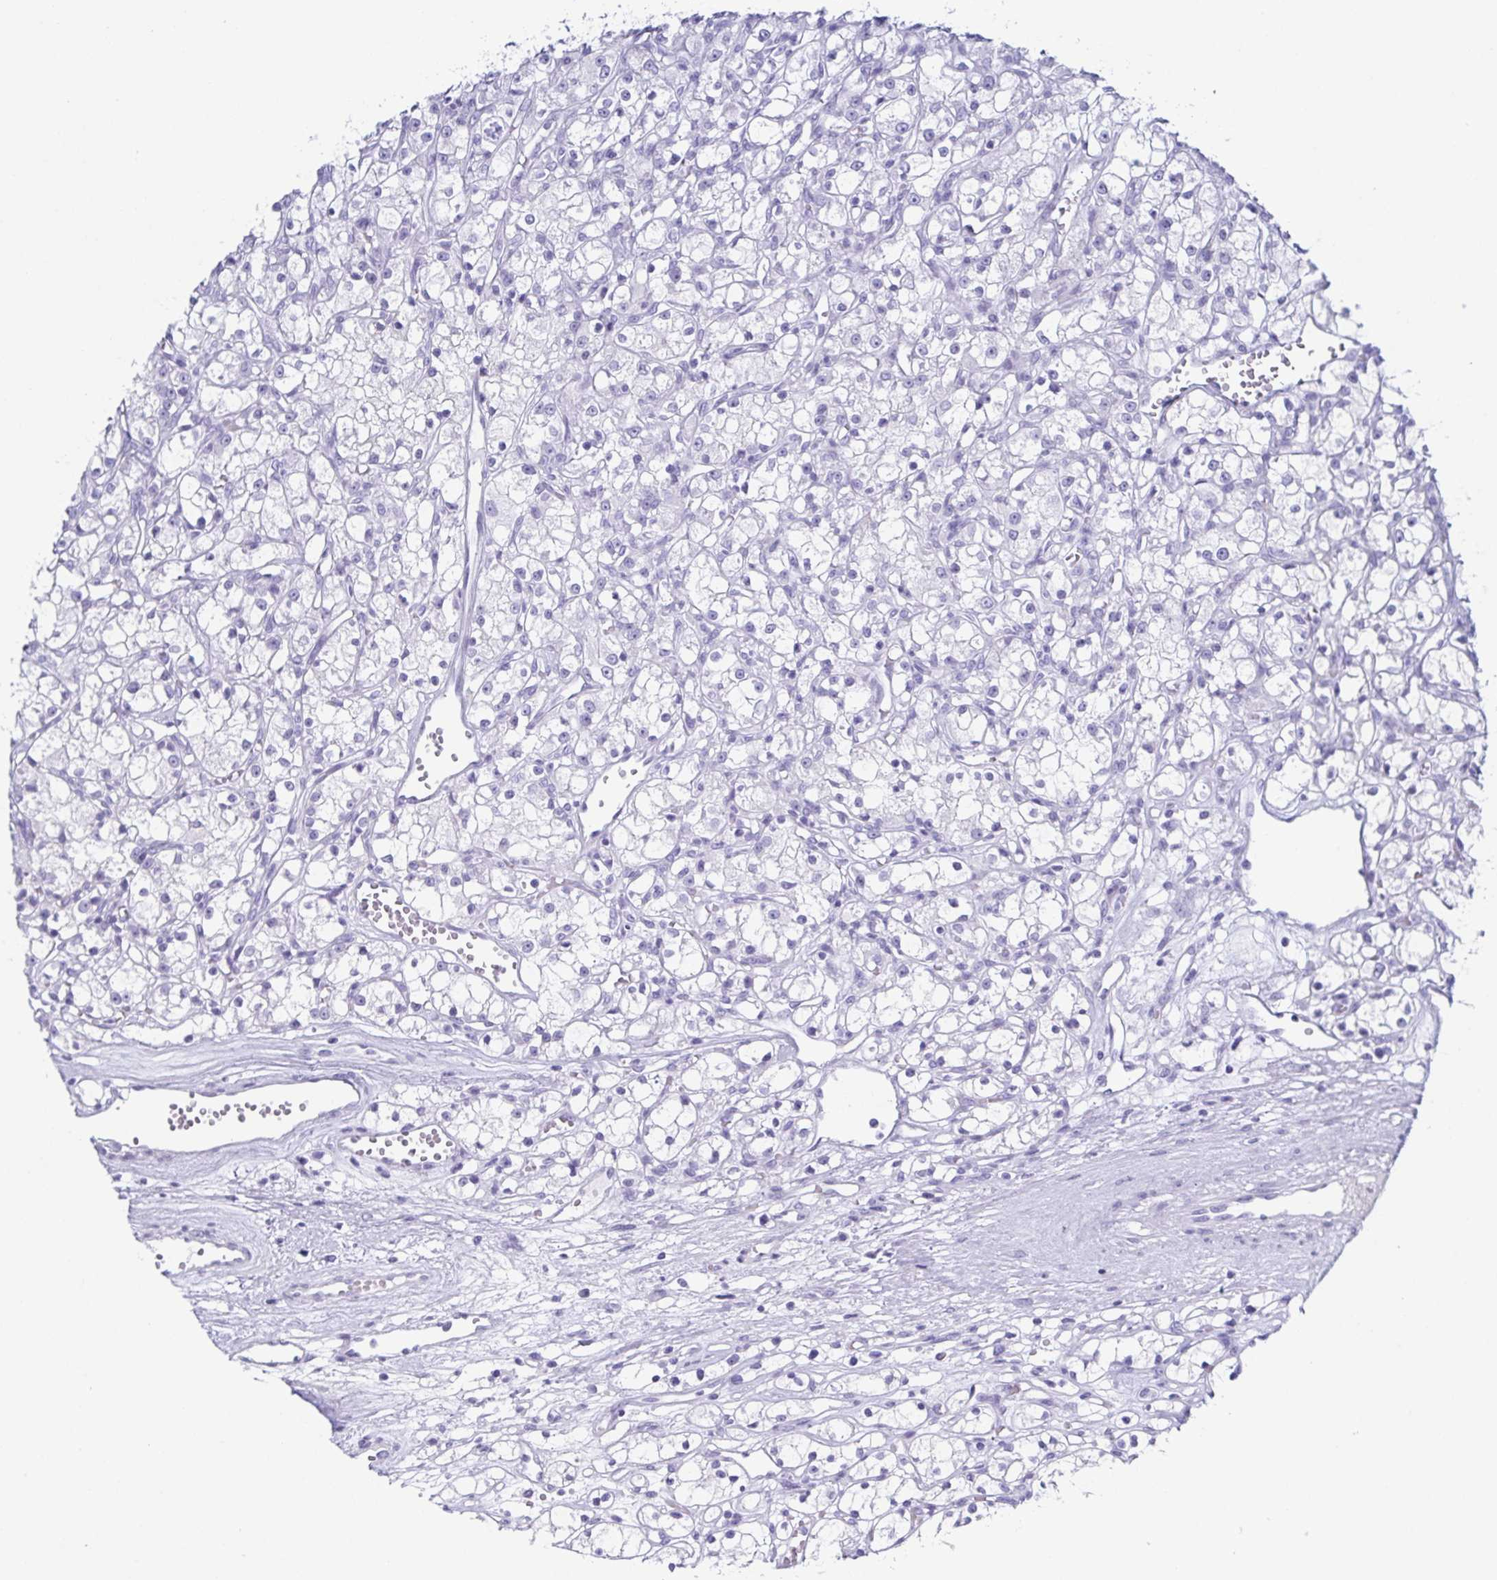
{"staining": {"intensity": "negative", "quantity": "none", "location": "none"}, "tissue": "renal cancer", "cell_type": "Tumor cells", "image_type": "cancer", "snomed": [{"axis": "morphology", "description": "Adenocarcinoma, NOS"}, {"axis": "topography", "description": "Kidney"}], "caption": "Protein analysis of renal cancer (adenocarcinoma) shows no significant expression in tumor cells.", "gene": "ZG16B", "patient": {"sex": "female", "age": 59}}